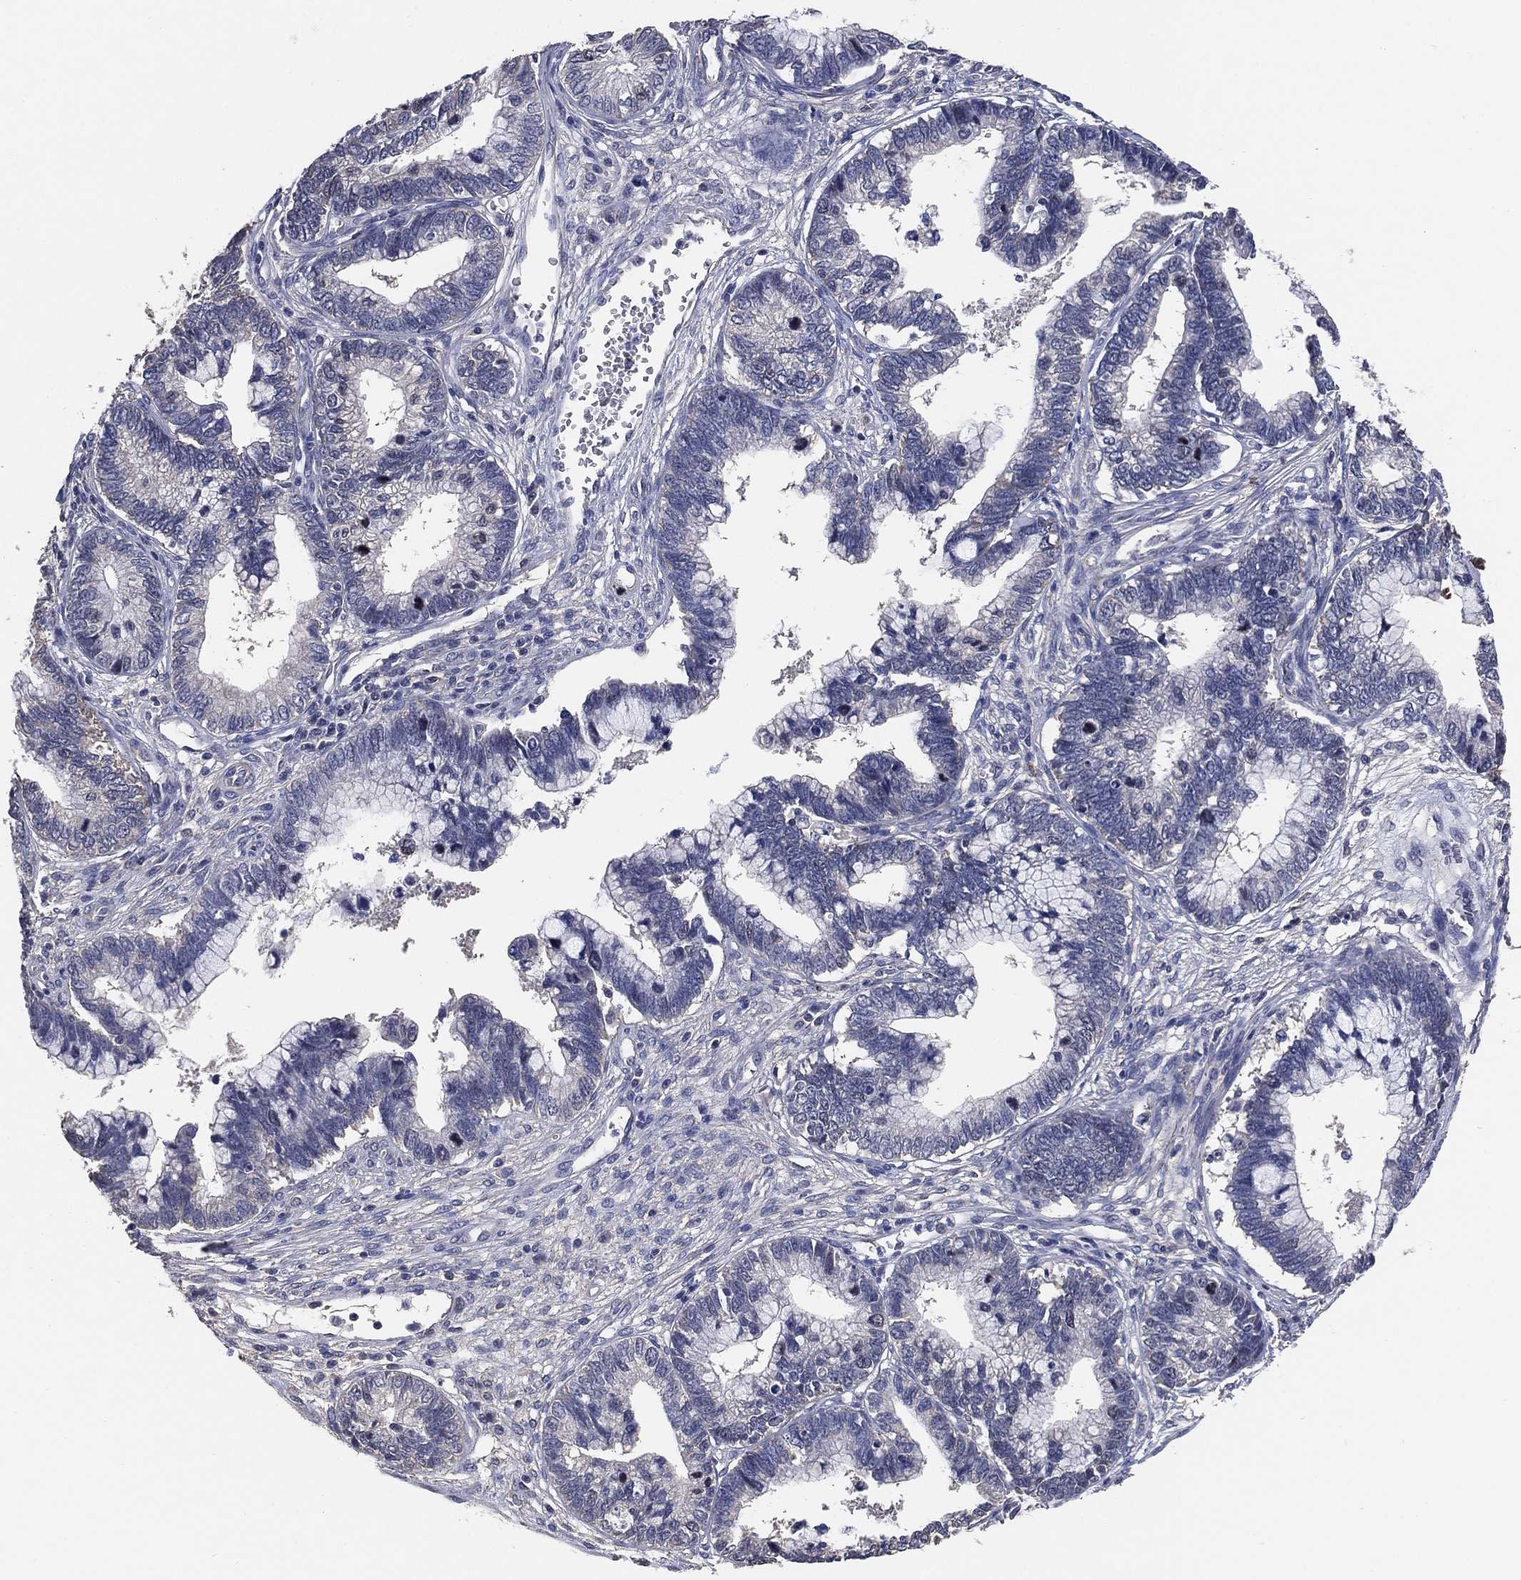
{"staining": {"intensity": "negative", "quantity": "none", "location": "none"}, "tissue": "cervical cancer", "cell_type": "Tumor cells", "image_type": "cancer", "snomed": [{"axis": "morphology", "description": "Adenocarcinoma, NOS"}, {"axis": "topography", "description": "Cervix"}], "caption": "High power microscopy image of an IHC photomicrograph of adenocarcinoma (cervical), revealing no significant positivity in tumor cells.", "gene": "KLK5", "patient": {"sex": "female", "age": 44}}